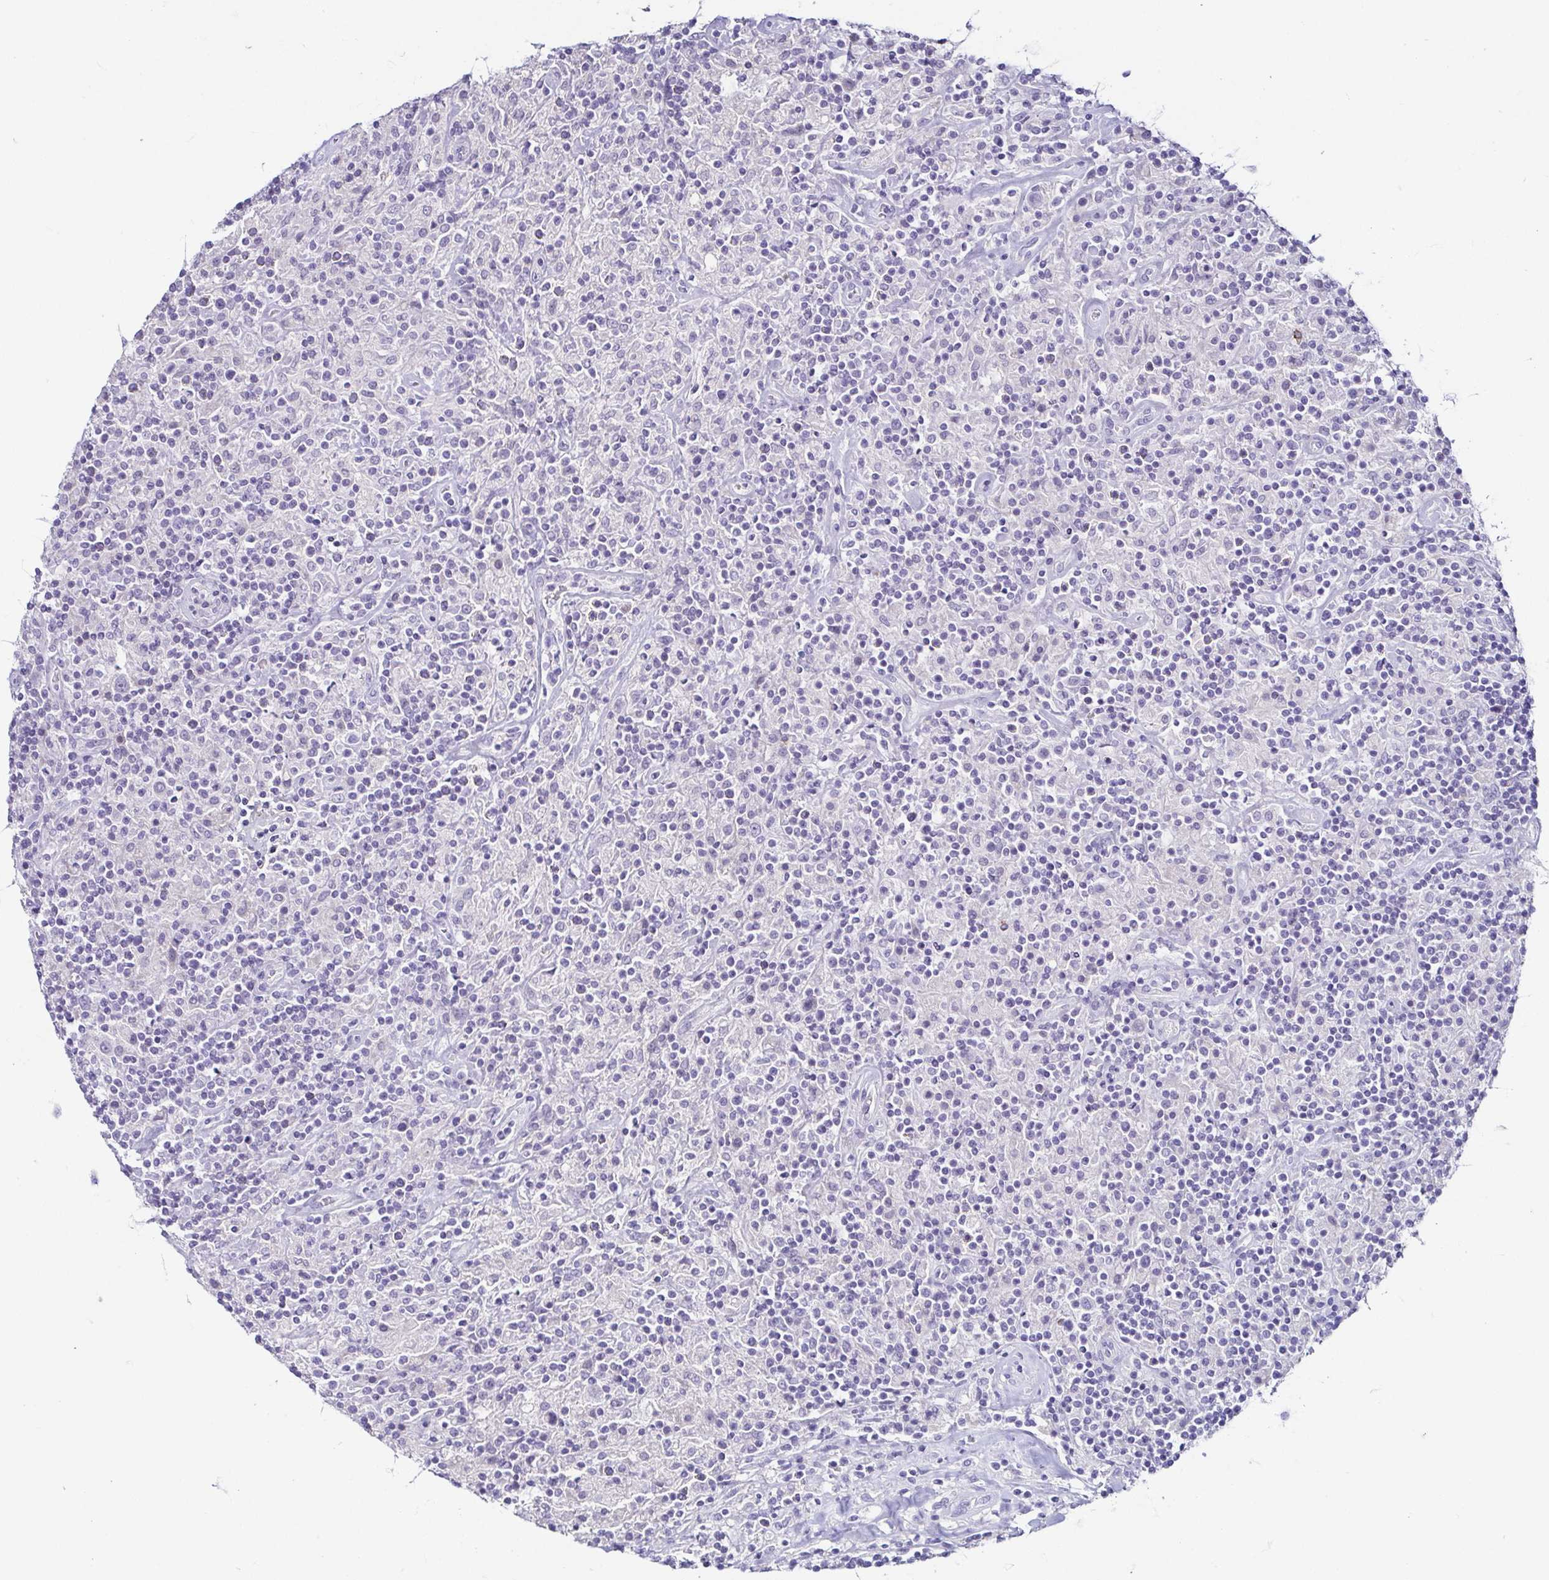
{"staining": {"intensity": "negative", "quantity": "none", "location": "none"}, "tissue": "lymphoma", "cell_type": "Tumor cells", "image_type": "cancer", "snomed": [{"axis": "morphology", "description": "Hodgkin's disease, NOS"}, {"axis": "topography", "description": "Lymph node"}], "caption": "Lymphoma was stained to show a protein in brown. There is no significant positivity in tumor cells.", "gene": "TP73", "patient": {"sex": "male", "age": 70}}